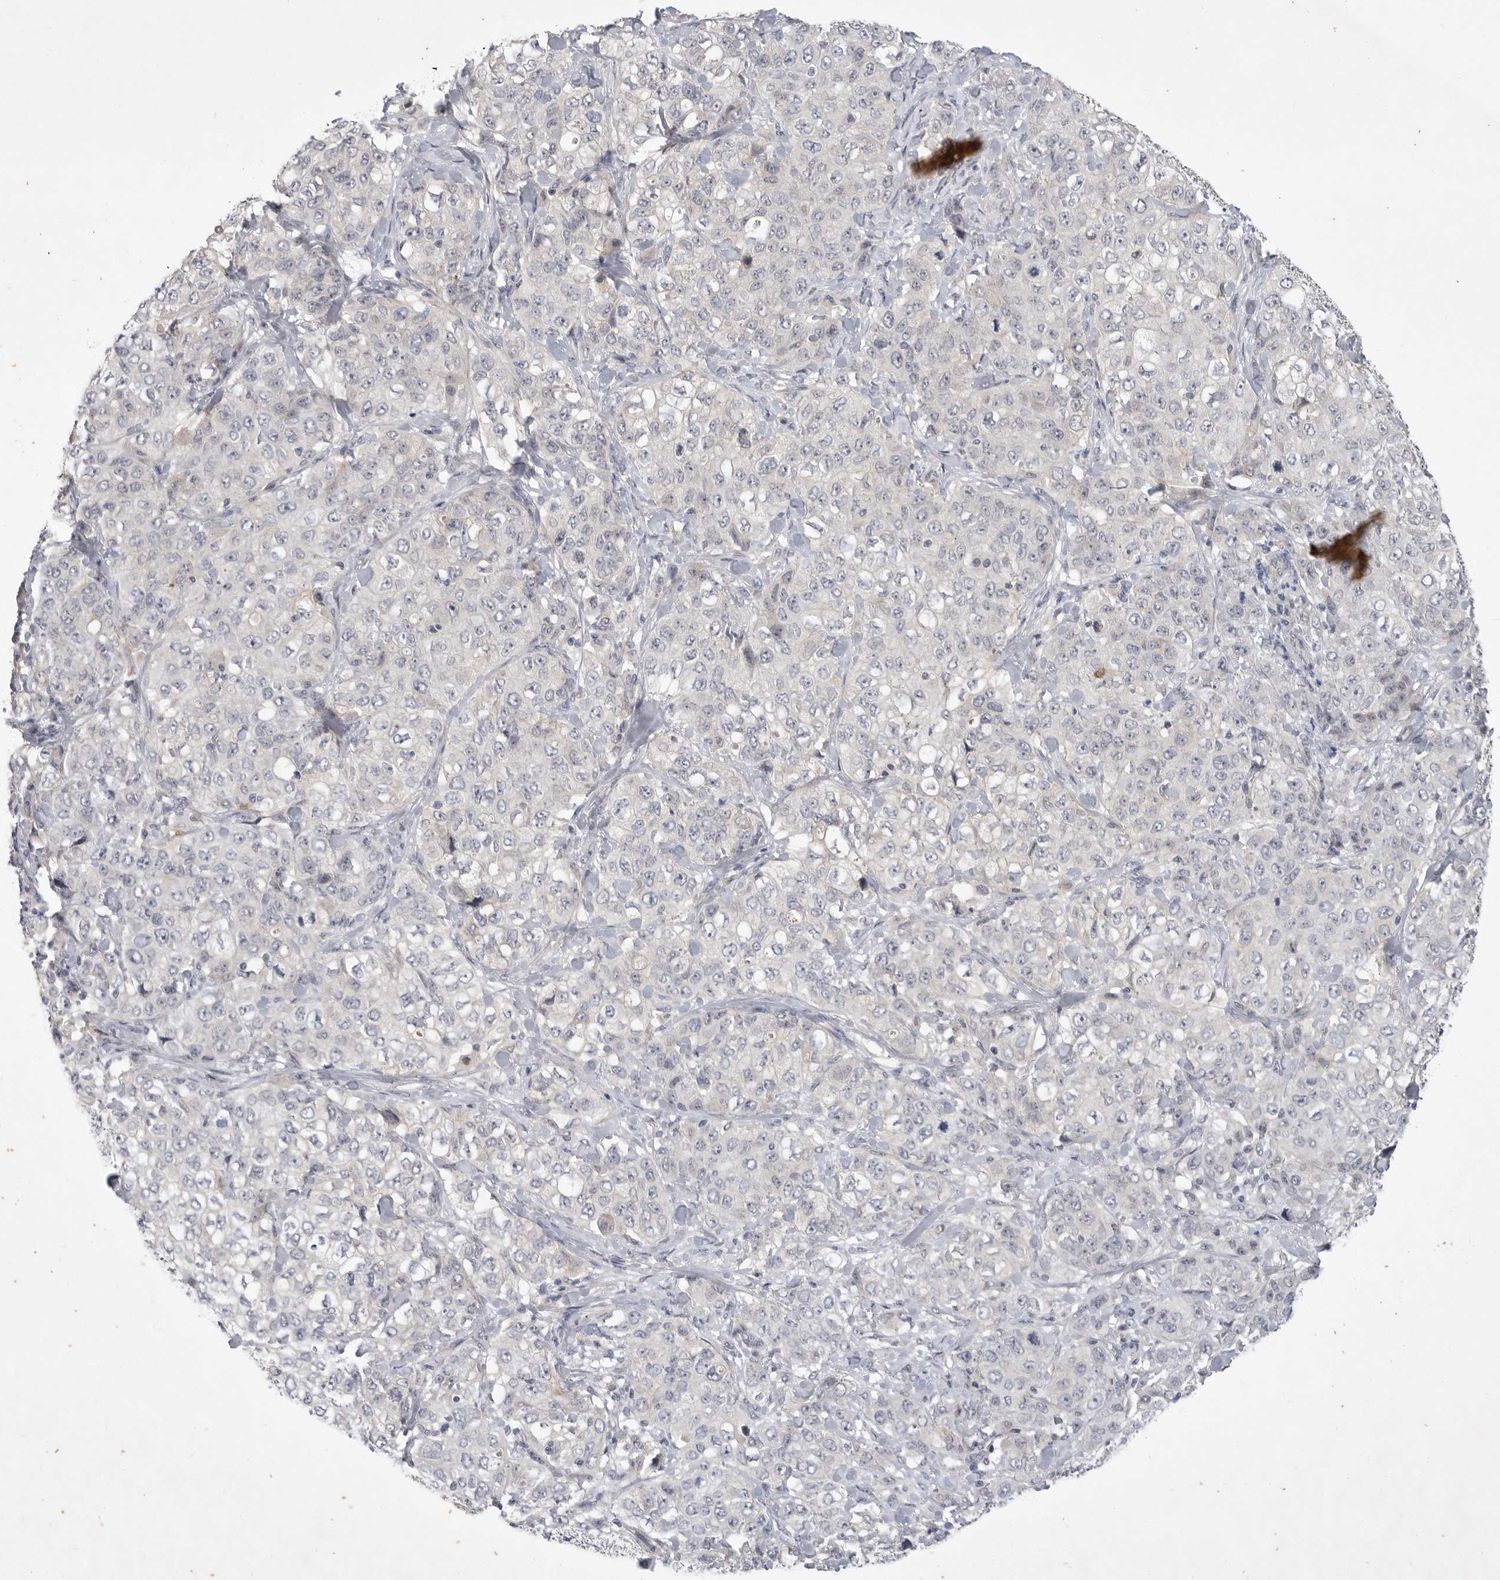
{"staining": {"intensity": "negative", "quantity": "none", "location": "none"}, "tissue": "stomach cancer", "cell_type": "Tumor cells", "image_type": "cancer", "snomed": [{"axis": "morphology", "description": "Adenocarcinoma, NOS"}, {"axis": "topography", "description": "Stomach"}], "caption": "Immunohistochemistry micrograph of human stomach adenocarcinoma stained for a protein (brown), which demonstrates no expression in tumor cells.", "gene": "ITGAD", "patient": {"sex": "male", "age": 48}}